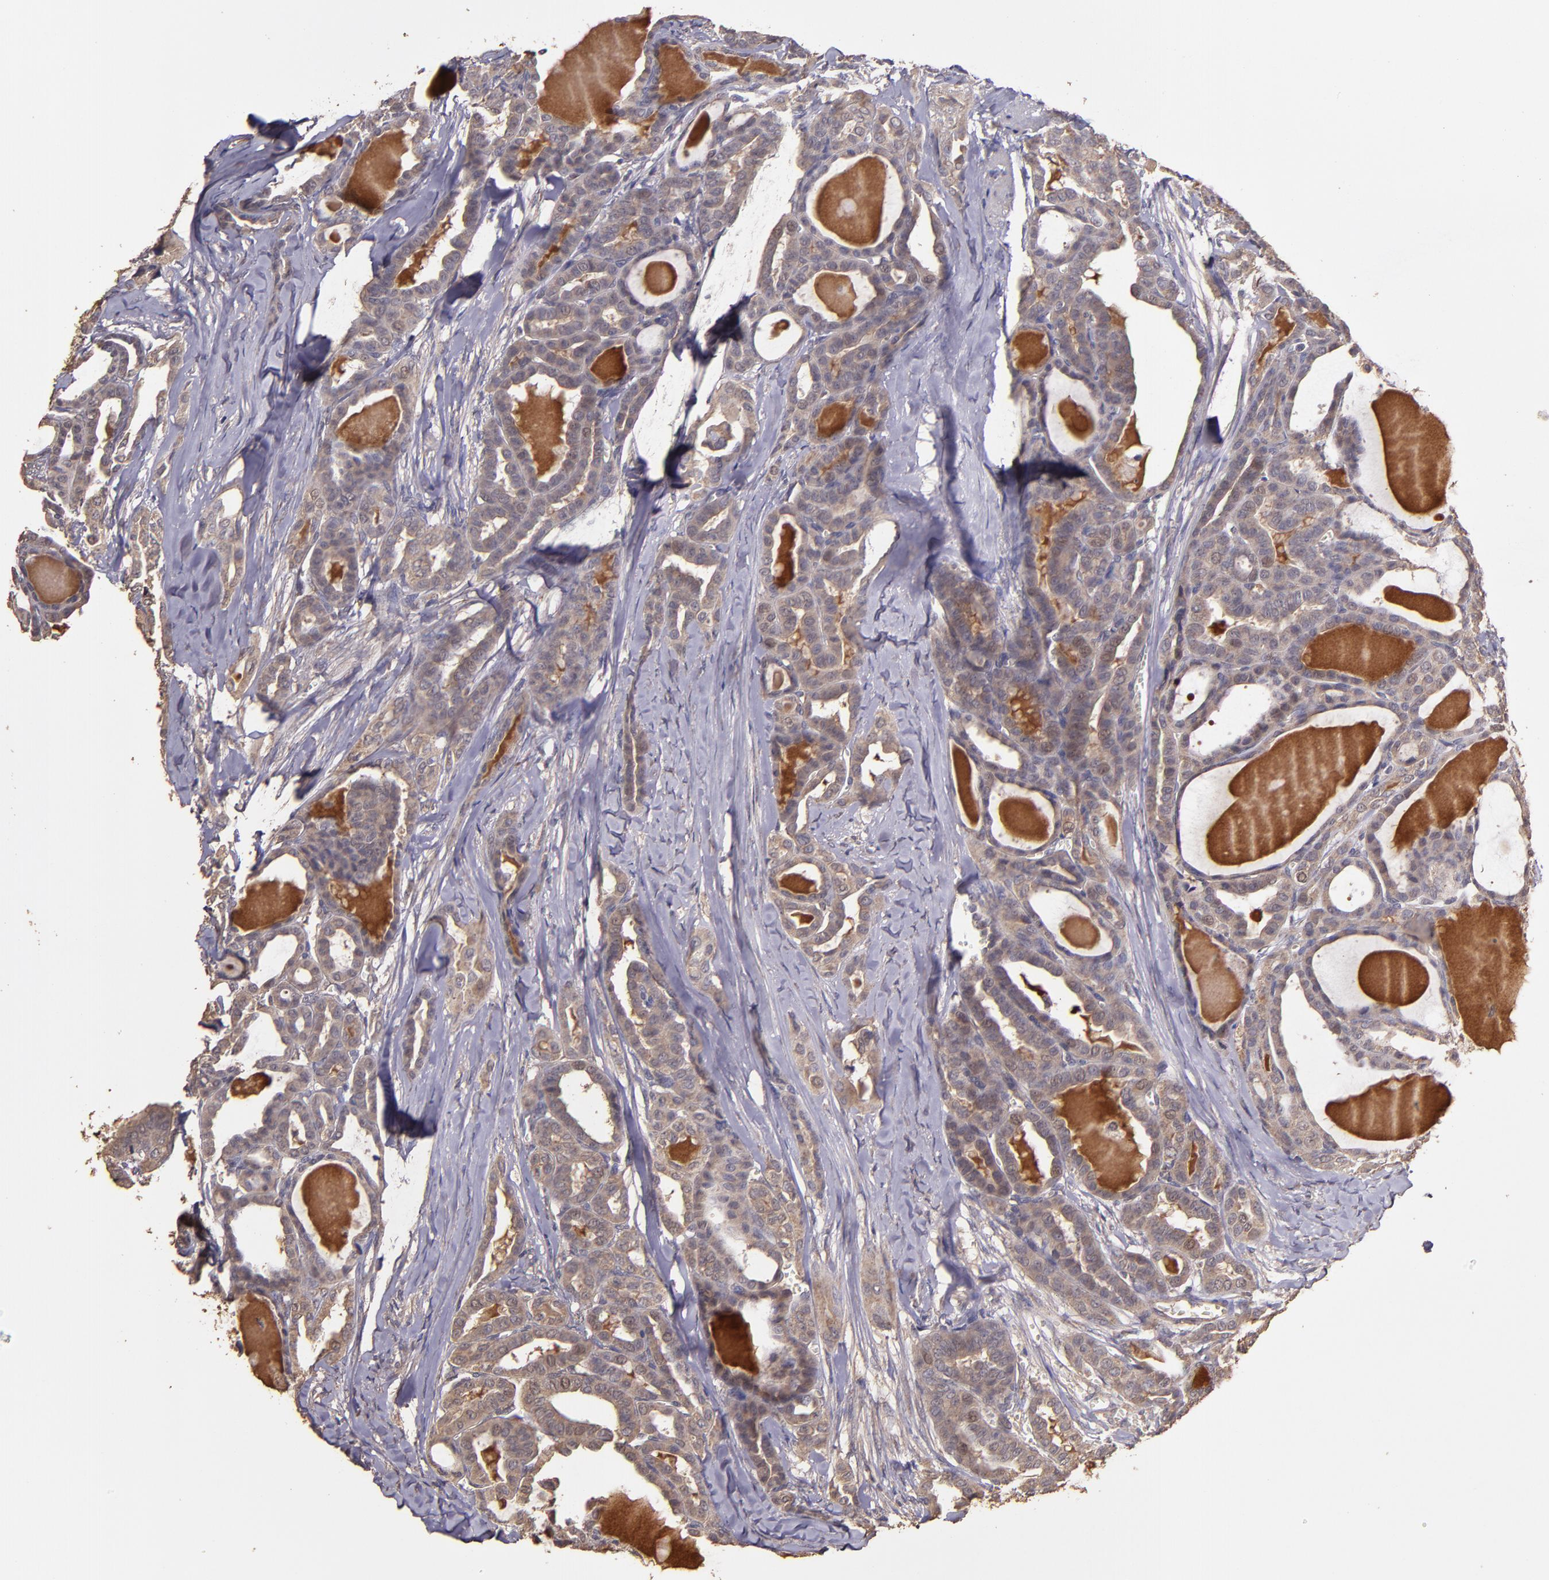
{"staining": {"intensity": "weak", "quantity": ">75%", "location": "cytoplasmic/membranous"}, "tissue": "thyroid cancer", "cell_type": "Tumor cells", "image_type": "cancer", "snomed": [{"axis": "morphology", "description": "Carcinoma, NOS"}, {"axis": "topography", "description": "Thyroid gland"}], "caption": "High-magnification brightfield microscopy of thyroid cancer stained with DAB (3,3'-diaminobenzidine) (brown) and counterstained with hematoxylin (blue). tumor cells exhibit weak cytoplasmic/membranous staining is appreciated in approximately>75% of cells.", "gene": "HECTD1", "patient": {"sex": "female", "age": 91}}